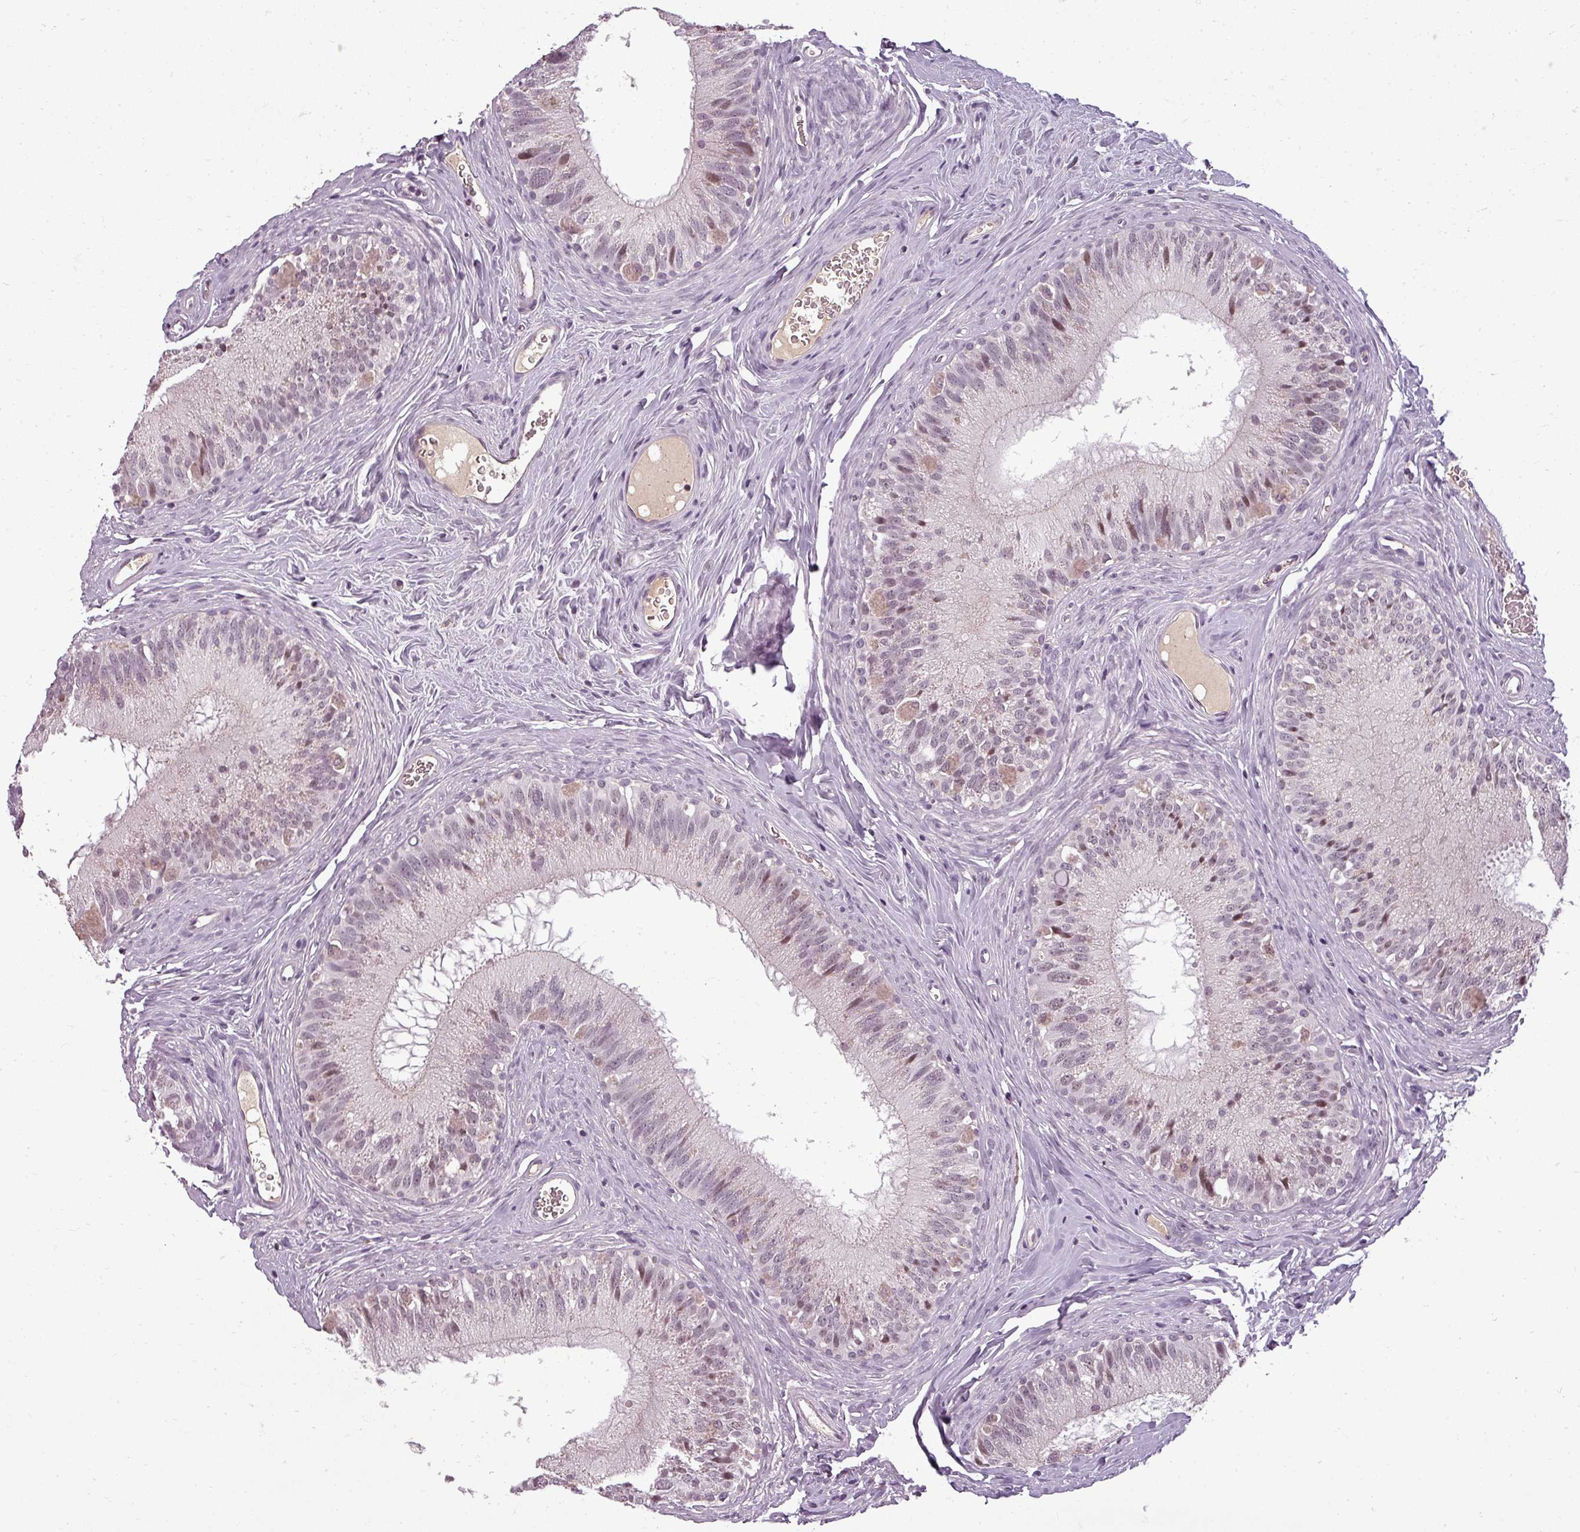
{"staining": {"intensity": "moderate", "quantity": "25%-75%", "location": "nuclear"}, "tissue": "epididymis", "cell_type": "Glandular cells", "image_type": "normal", "snomed": [{"axis": "morphology", "description": "Normal tissue, NOS"}, {"axis": "topography", "description": "Epididymis"}], "caption": "A brown stain shows moderate nuclear expression of a protein in glandular cells of benign human epididymis.", "gene": "BCAS3", "patient": {"sex": "male", "age": 38}}